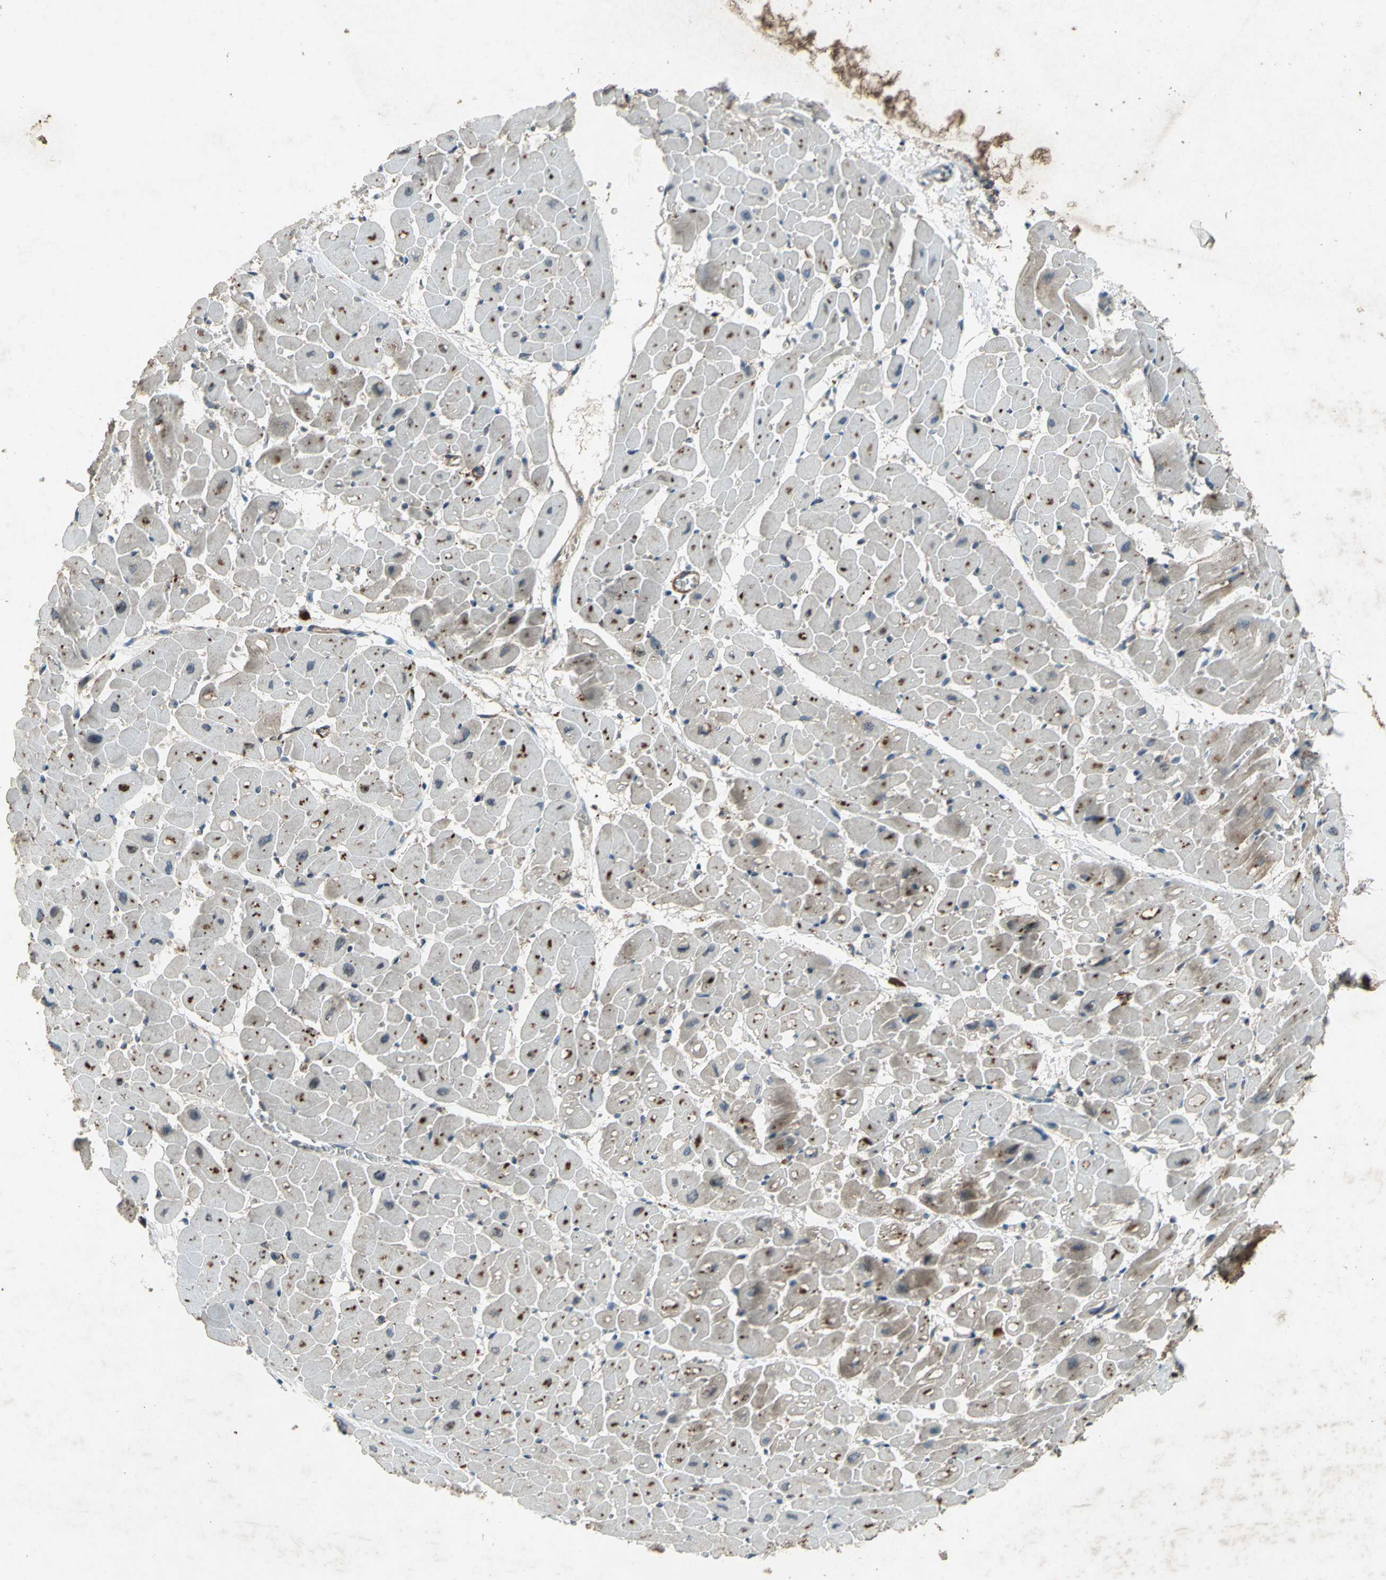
{"staining": {"intensity": "strong", "quantity": "25%-75%", "location": "cytoplasmic/membranous"}, "tissue": "heart muscle", "cell_type": "Cardiomyocytes", "image_type": "normal", "snomed": [{"axis": "morphology", "description": "Normal tissue, NOS"}, {"axis": "topography", "description": "Heart"}], "caption": "Strong cytoplasmic/membranous expression for a protein is present in about 25%-75% of cardiomyocytes of benign heart muscle using IHC.", "gene": "SEPTIN4", "patient": {"sex": "male", "age": 45}}